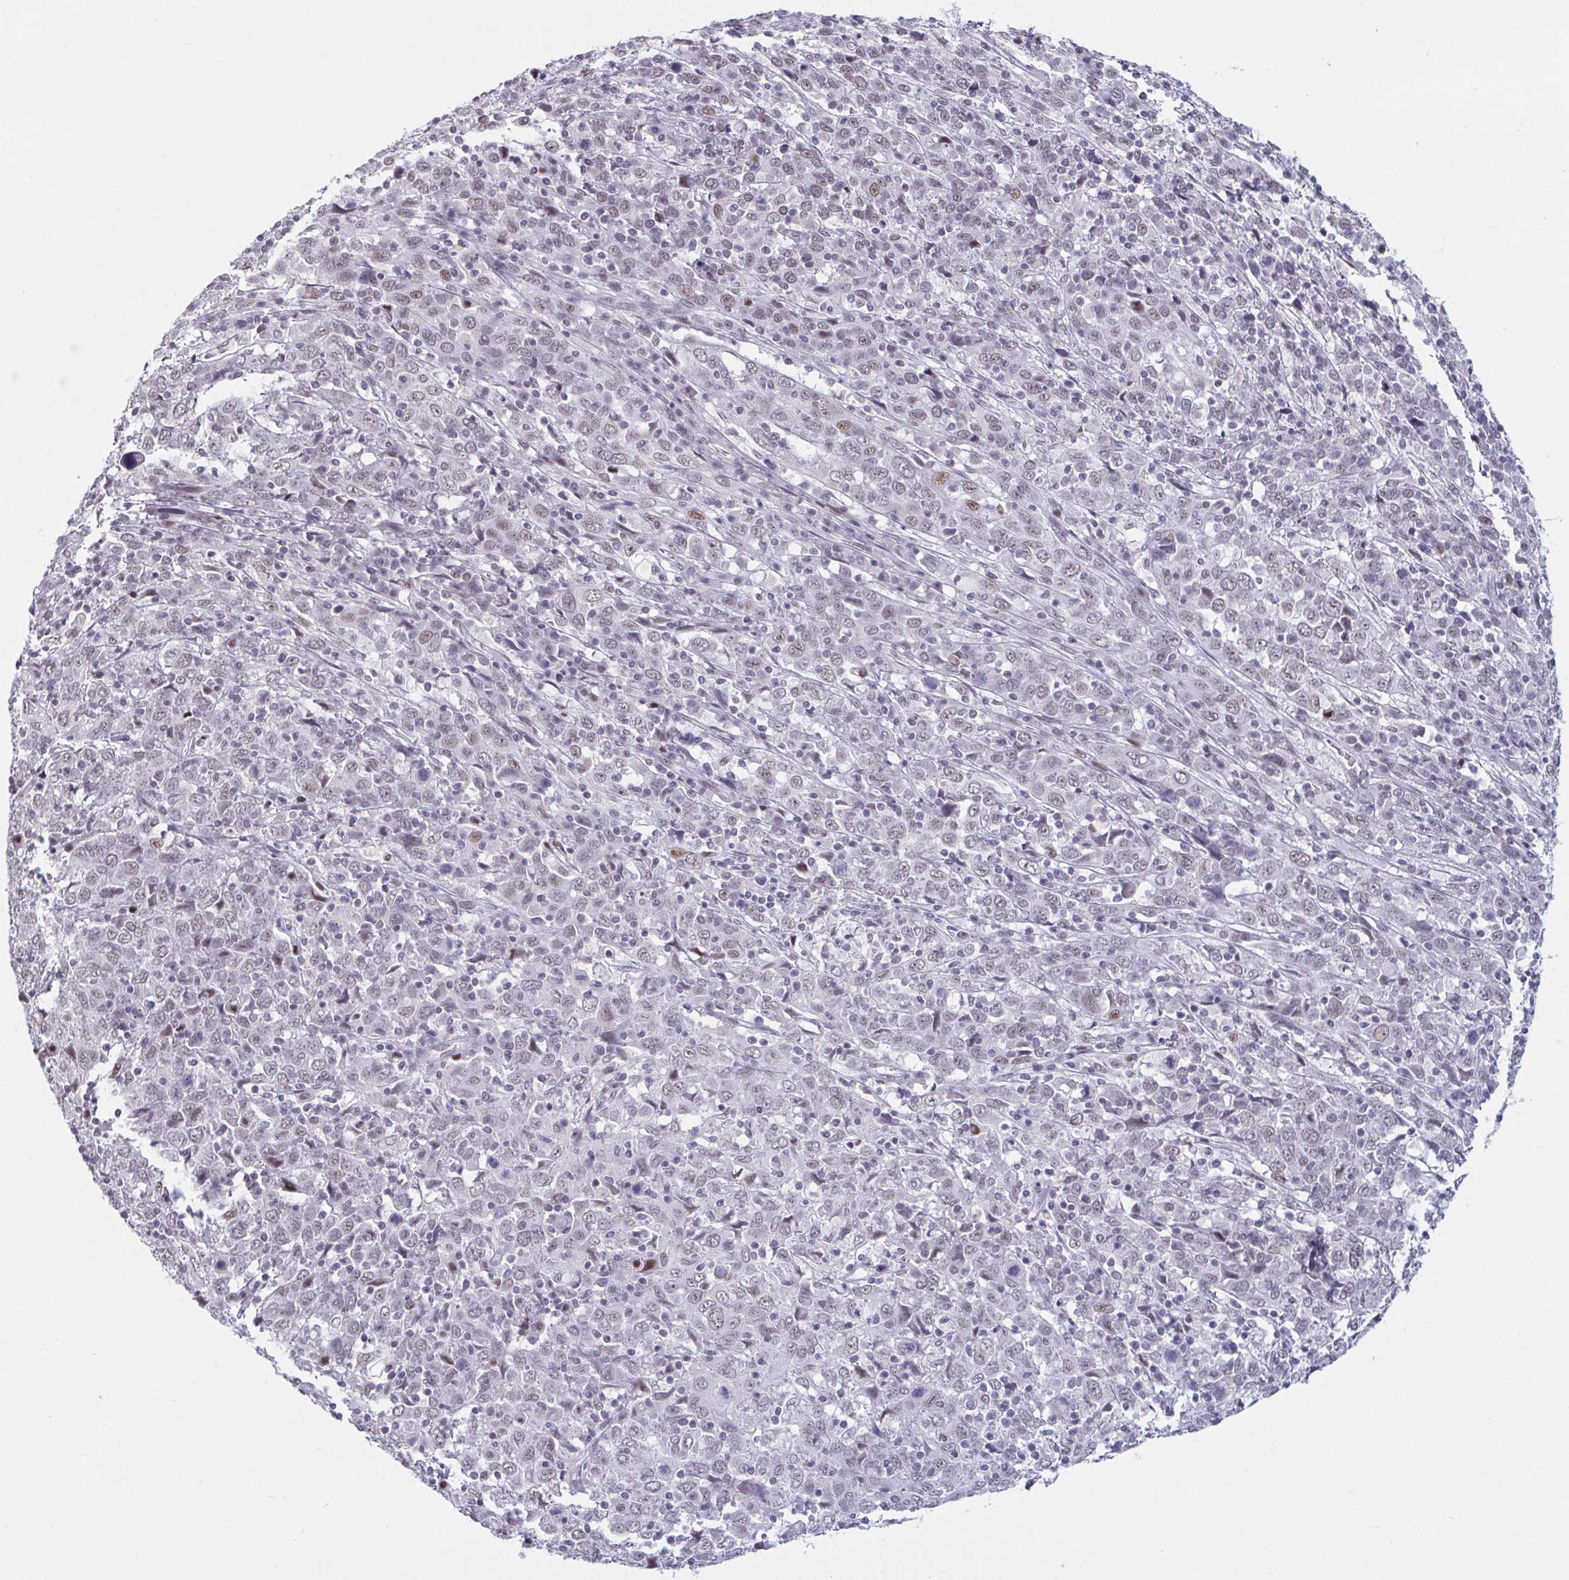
{"staining": {"intensity": "weak", "quantity": "25%-75%", "location": "nuclear"}, "tissue": "cervical cancer", "cell_type": "Tumor cells", "image_type": "cancer", "snomed": [{"axis": "morphology", "description": "Squamous cell carcinoma, NOS"}, {"axis": "topography", "description": "Cervix"}], "caption": "The immunohistochemical stain highlights weak nuclear positivity in tumor cells of cervical cancer (squamous cell carcinoma) tissue. The staining was performed using DAB (3,3'-diaminobenzidine) to visualize the protein expression in brown, while the nuclei were stained in blue with hematoxylin (Magnification: 20x).", "gene": "HSD17B6", "patient": {"sex": "female", "age": 46}}